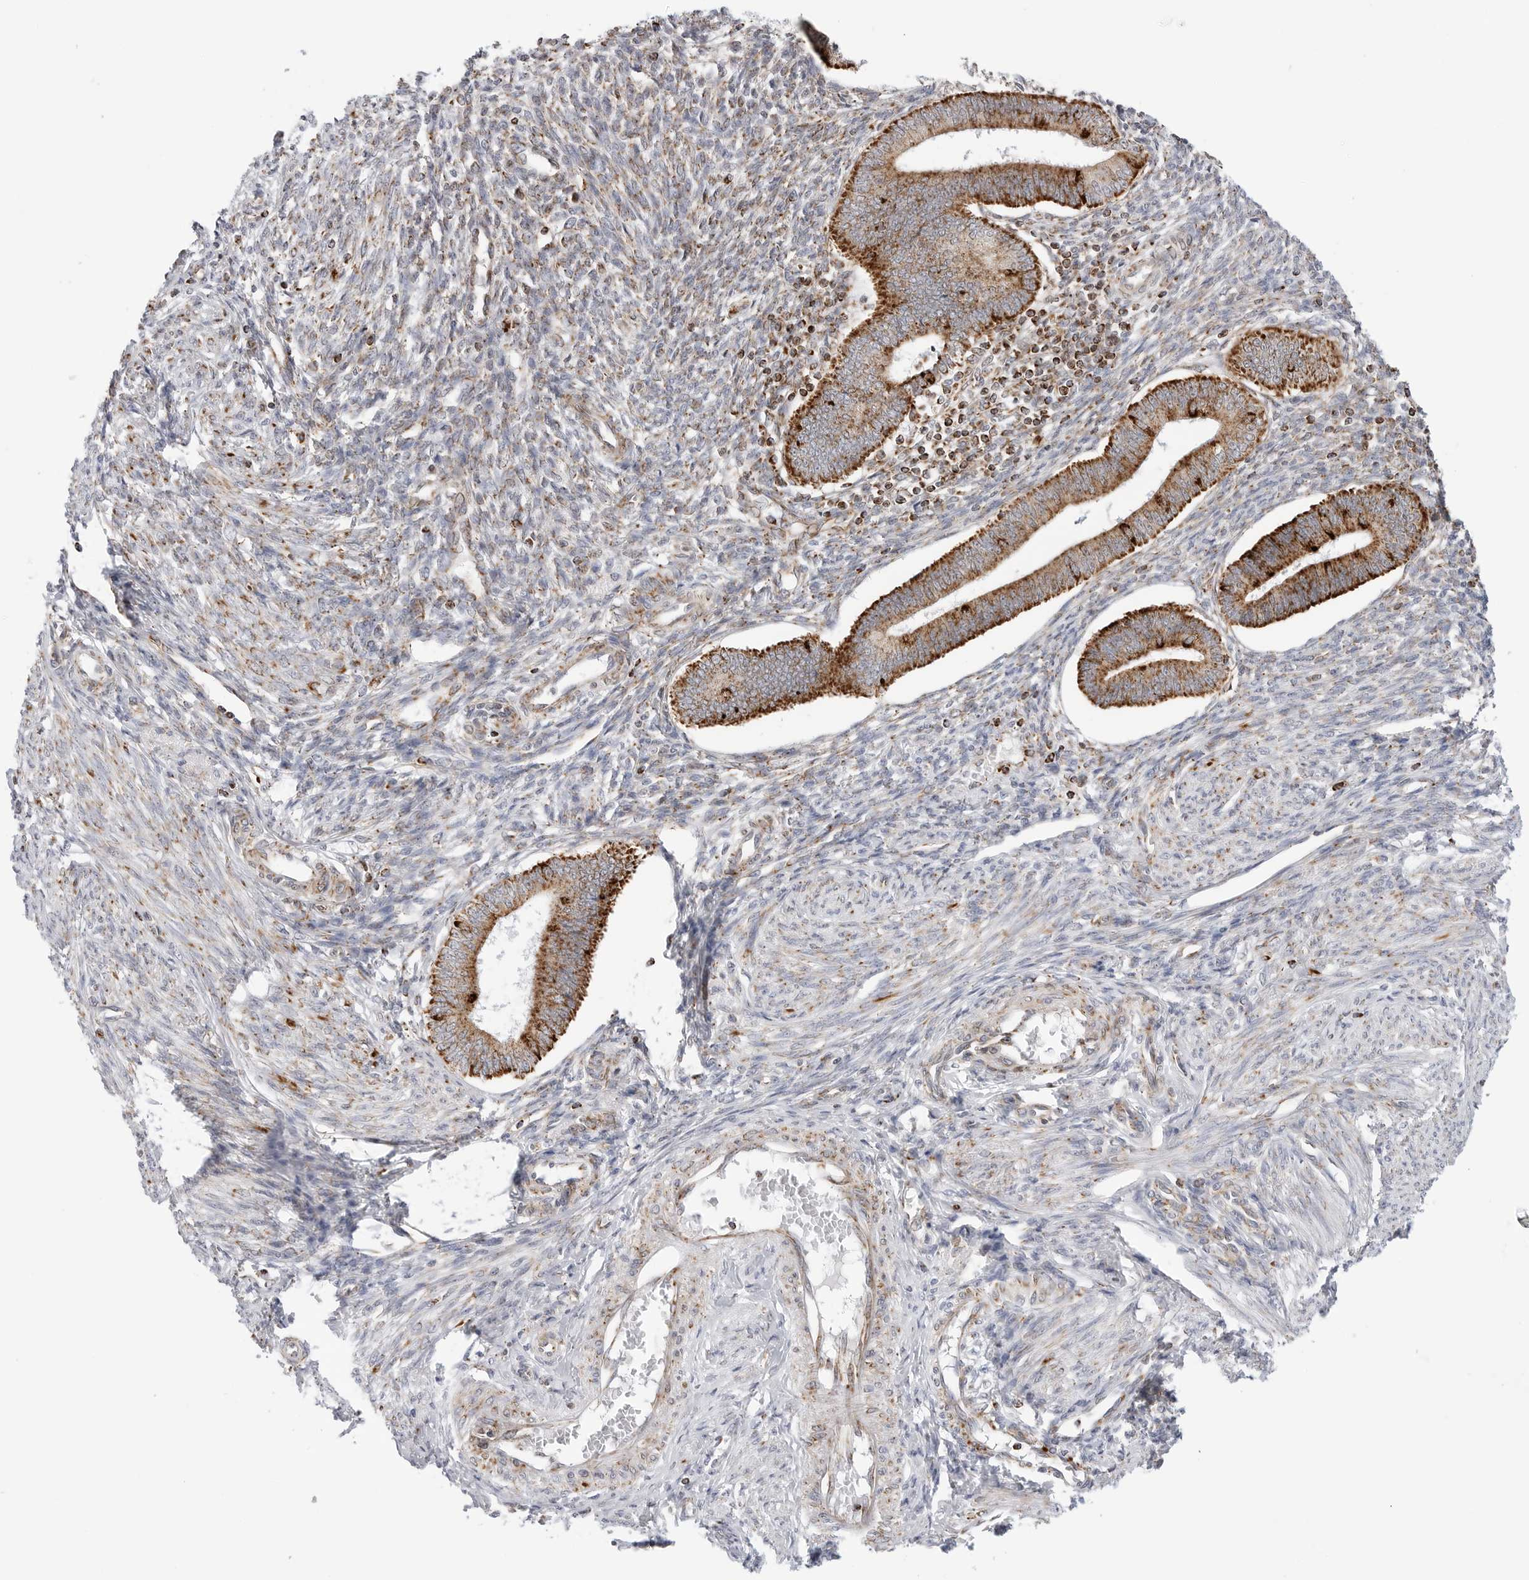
{"staining": {"intensity": "weak", "quantity": "<25%", "location": "cytoplasmic/membranous"}, "tissue": "endometrium", "cell_type": "Cells in endometrial stroma", "image_type": "normal", "snomed": [{"axis": "morphology", "description": "Normal tissue, NOS"}, {"axis": "topography", "description": "Endometrium"}], "caption": "The immunohistochemistry histopathology image has no significant staining in cells in endometrial stroma of endometrium. (DAB IHC, high magnification).", "gene": "ATP5IF1", "patient": {"sex": "female", "age": 46}}